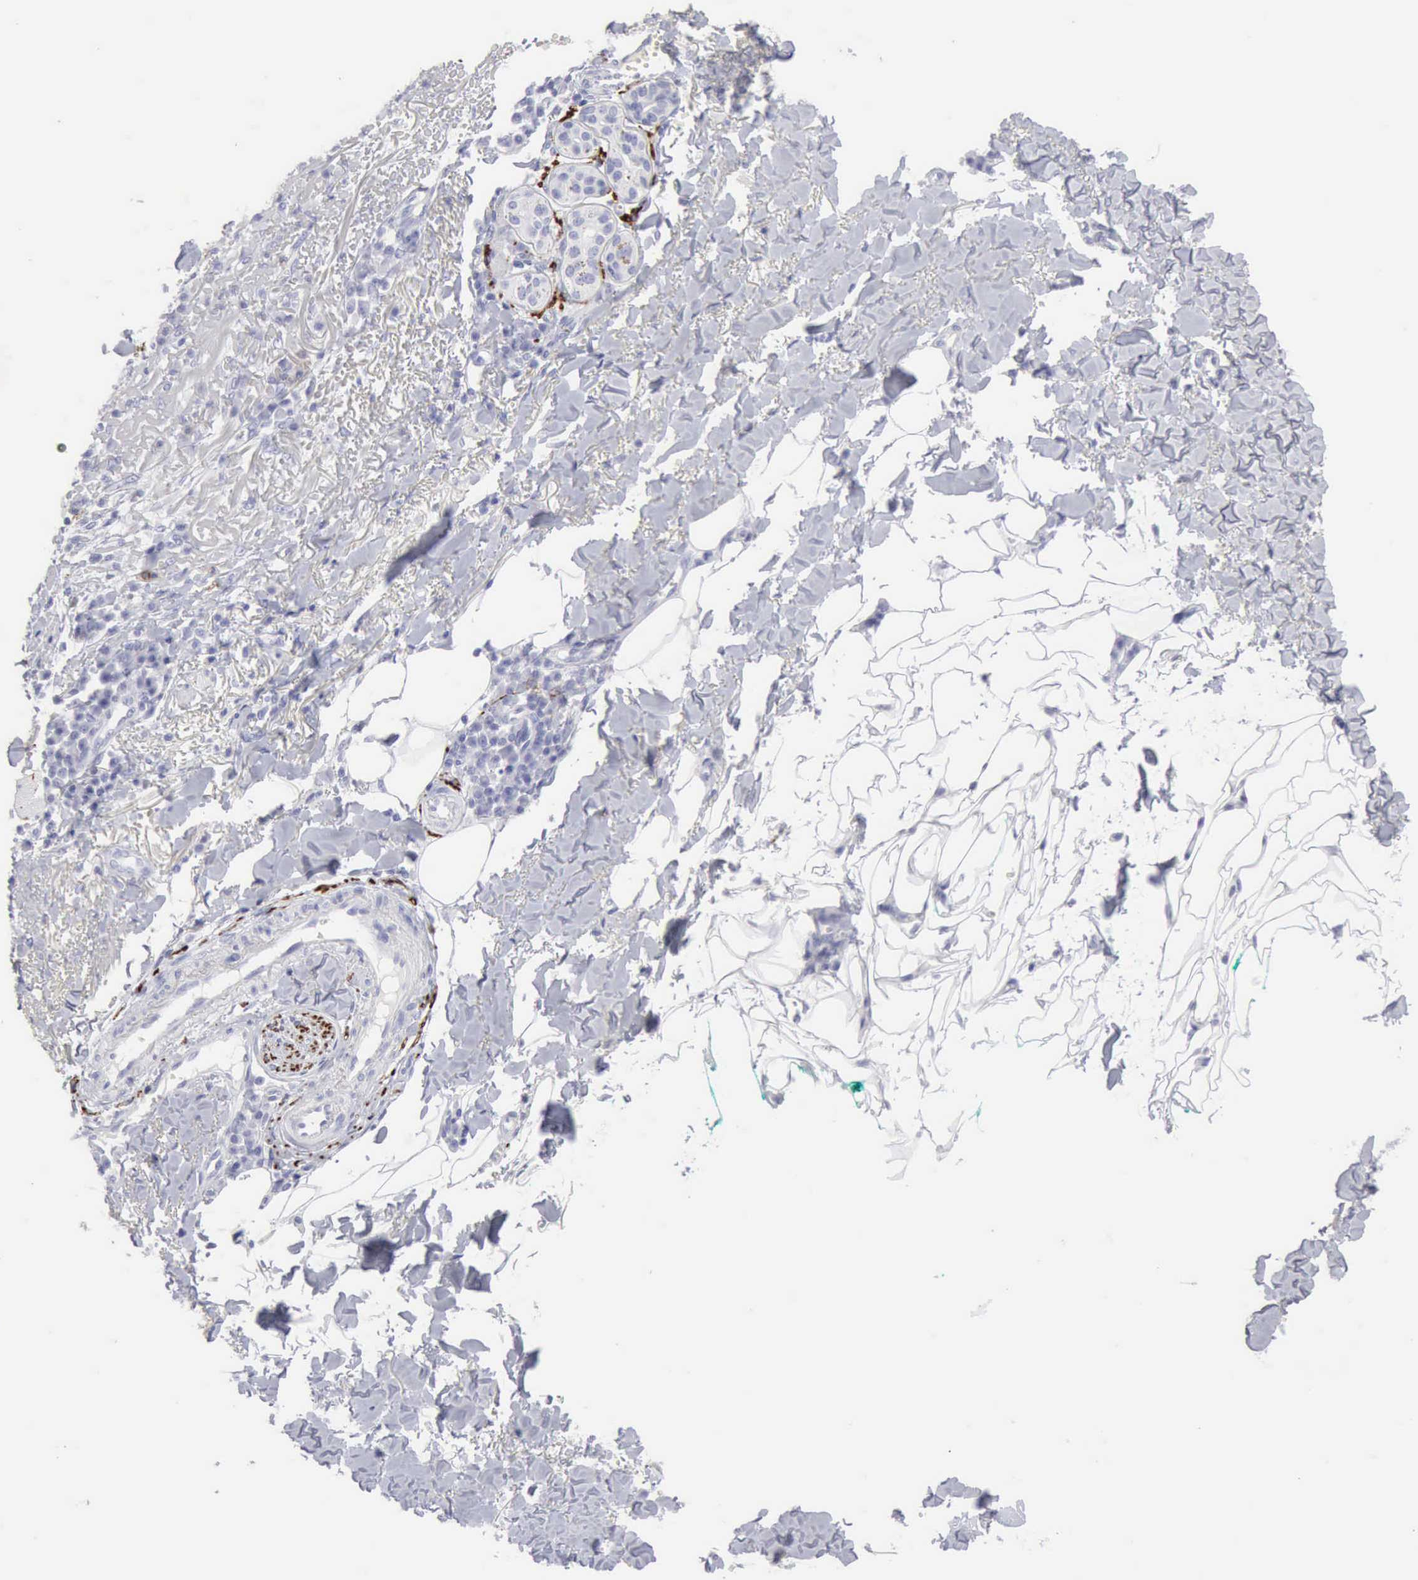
{"staining": {"intensity": "negative", "quantity": "none", "location": "none"}, "tissue": "skin cancer", "cell_type": "Tumor cells", "image_type": "cancer", "snomed": [{"axis": "morphology", "description": "Basal cell carcinoma"}, {"axis": "topography", "description": "Skin"}], "caption": "This is an immunohistochemistry photomicrograph of human skin basal cell carcinoma. There is no expression in tumor cells.", "gene": "NCAM1", "patient": {"sex": "female", "age": 89}}